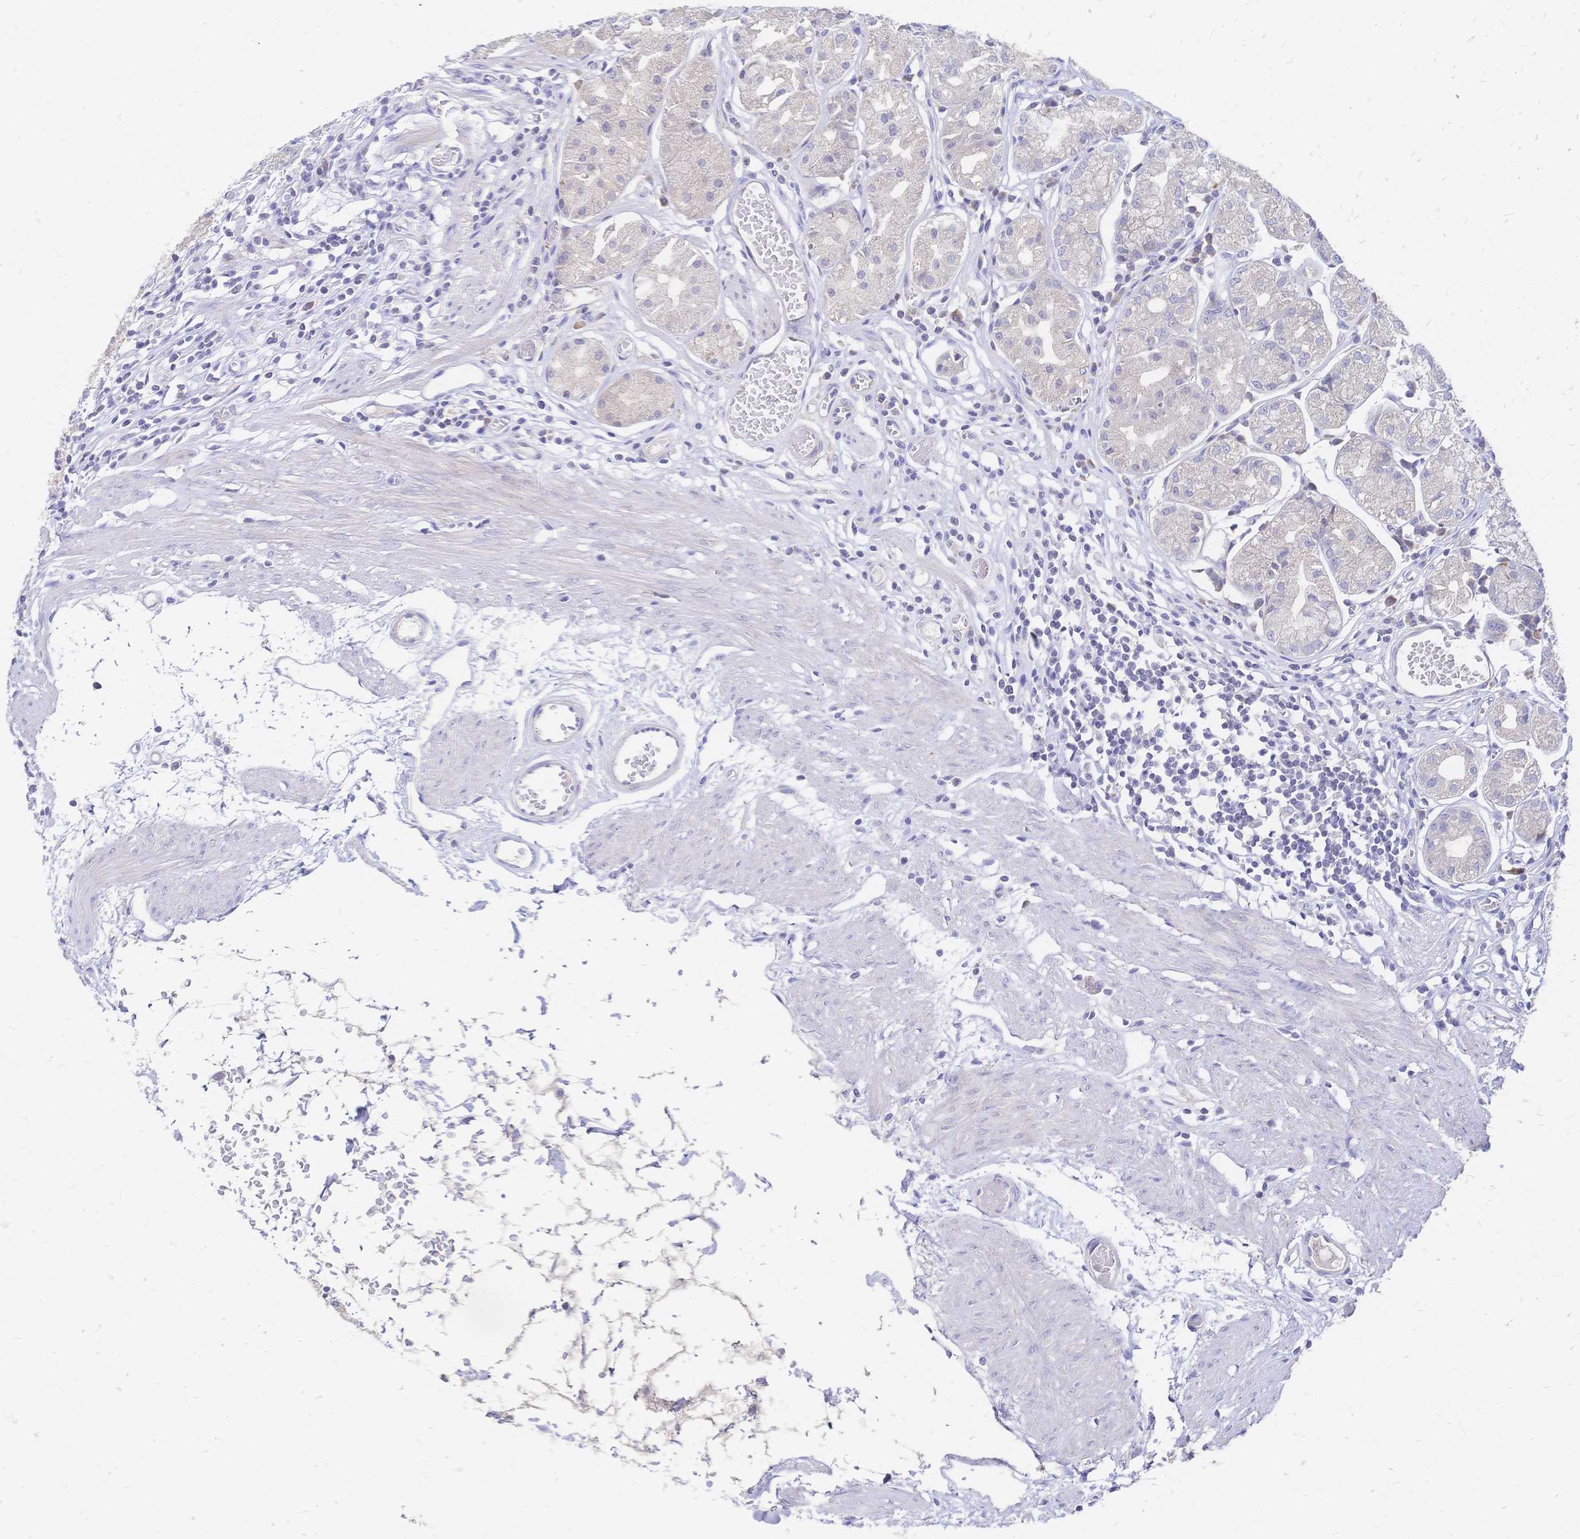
{"staining": {"intensity": "weak", "quantity": "<25%", "location": "cytoplasmic/membranous"}, "tissue": "stomach", "cell_type": "Glandular cells", "image_type": "normal", "snomed": [{"axis": "morphology", "description": "Normal tissue, NOS"}, {"axis": "topography", "description": "Stomach"}], "caption": "DAB (3,3'-diaminobenzidine) immunohistochemical staining of normal stomach shows no significant positivity in glandular cells. (DAB immunohistochemistry visualized using brightfield microscopy, high magnification).", "gene": "VWC2L", "patient": {"sex": "male", "age": 55}}